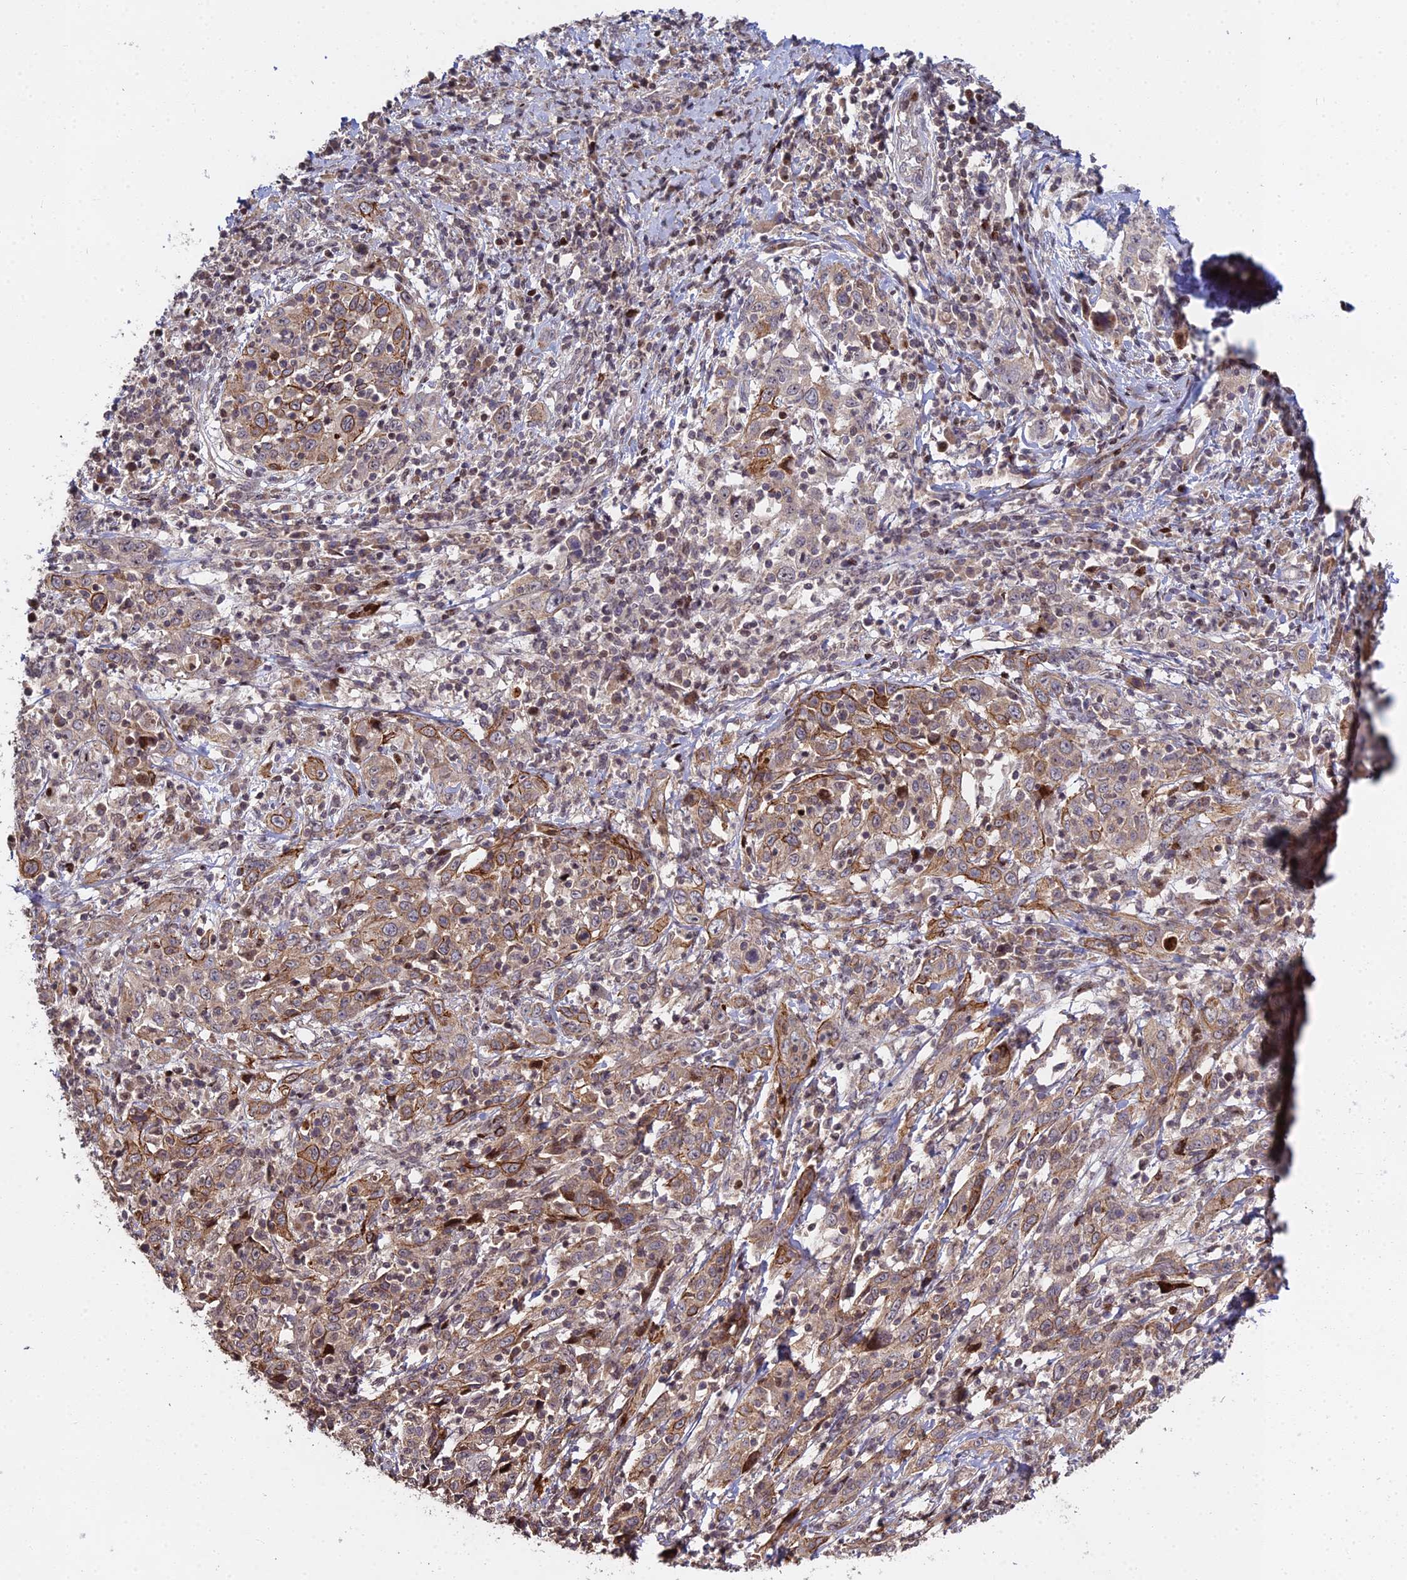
{"staining": {"intensity": "moderate", "quantity": ">75%", "location": "cytoplasmic/membranous"}, "tissue": "cervical cancer", "cell_type": "Tumor cells", "image_type": "cancer", "snomed": [{"axis": "morphology", "description": "Squamous cell carcinoma, NOS"}, {"axis": "topography", "description": "Cervix"}], "caption": "Human cervical cancer (squamous cell carcinoma) stained with a brown dye shows moderate cytoplasmic/membranous positive expression in approximately >75% of tumor cells.", "gene": "RBMS2", "patient": {"sex": "female", "age": 46}}